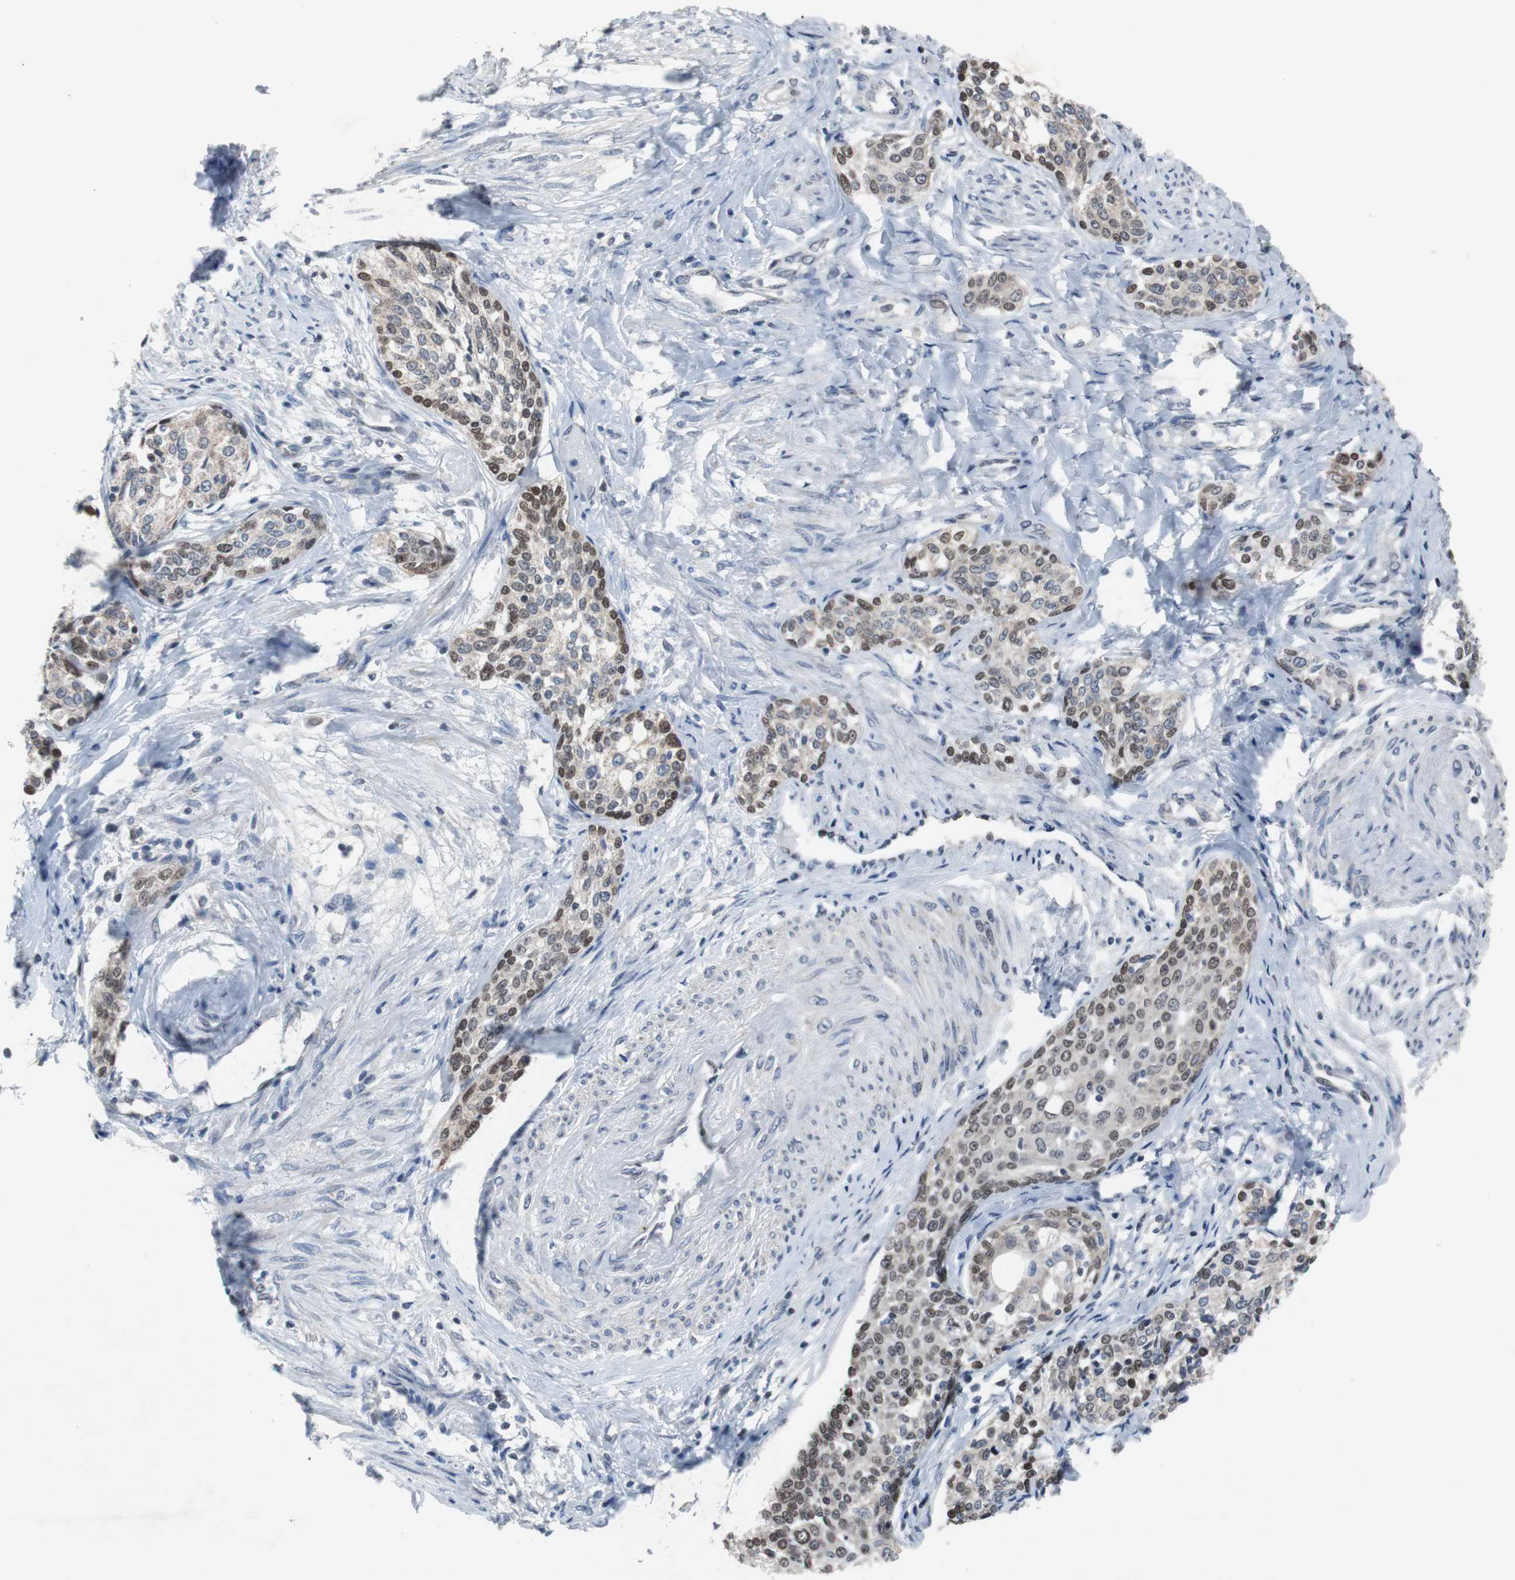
{"staining": {"intensity": "weak", "quantity": "25%-75%", "location": "nuclear"}, "tissue": "cervical cancer", "cell_type": "Tumor cells", "image_type": "cancer", "snomed": [{"axis": "morphology", "description": "Squamous cell carcinoma, NOS"}, {"axis": "morphology", "description": "Adenocarcinoma, NOS"}, {"axis": "topography", "description": "Cervix"}], "caption": "This is an image of immunohistochemistry (IHC) staining of adenocarcinoma (cervical), which shows weak expression in the nuclear of tumor cells.", "gene": "TP63", "patient": {"sex": "female", "age": 52}}